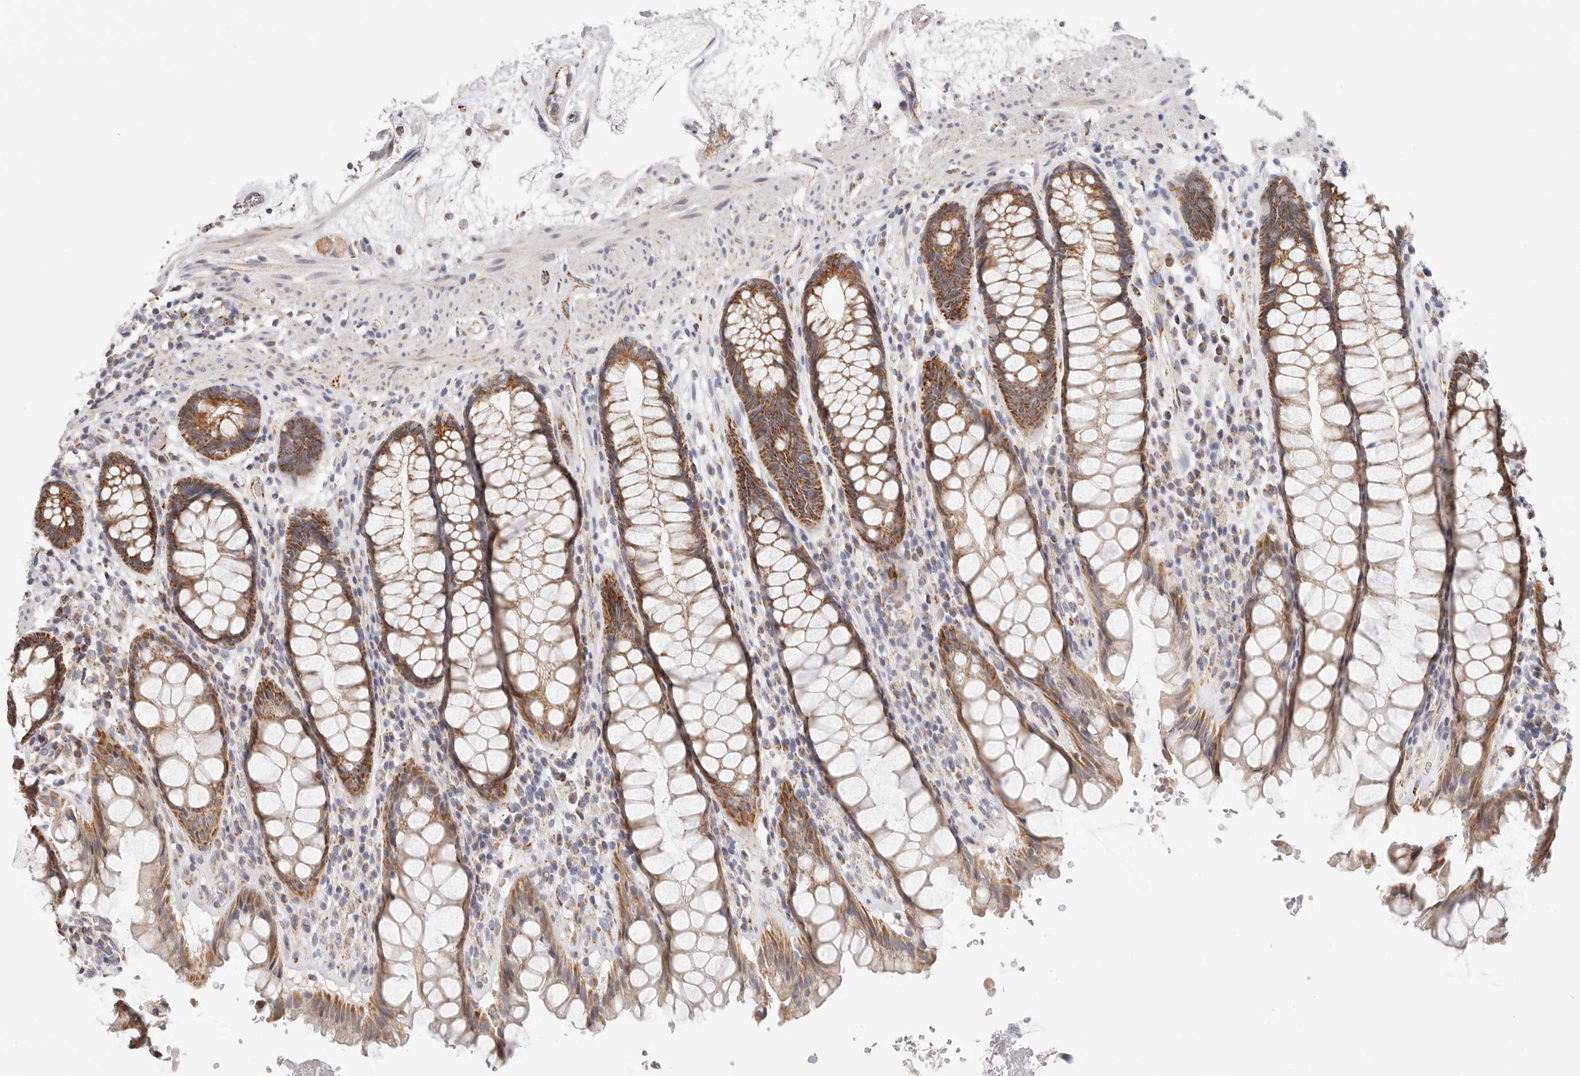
{"staining": {"intensity": "moderate", "quantity": ">75%", "location": "cytoplasmic/membranous"}, "tissue": "rectum", "cell_type": "Glandular cells", "image_type": "normal", "snomed": [{"axis": "morphology", "description": "Normal tissue, NOS"}, {"axis": "topography", "description": "Rectum"}], "caption": "IHC photomicrograph of normal rectum stained for a protein (brown), which displays medium levels of moderate cytoplasmic/membranous positivity in about >75% of glandular cells.", "gene": "AFDN", "patient": {"sex": "male", "age": 64}}